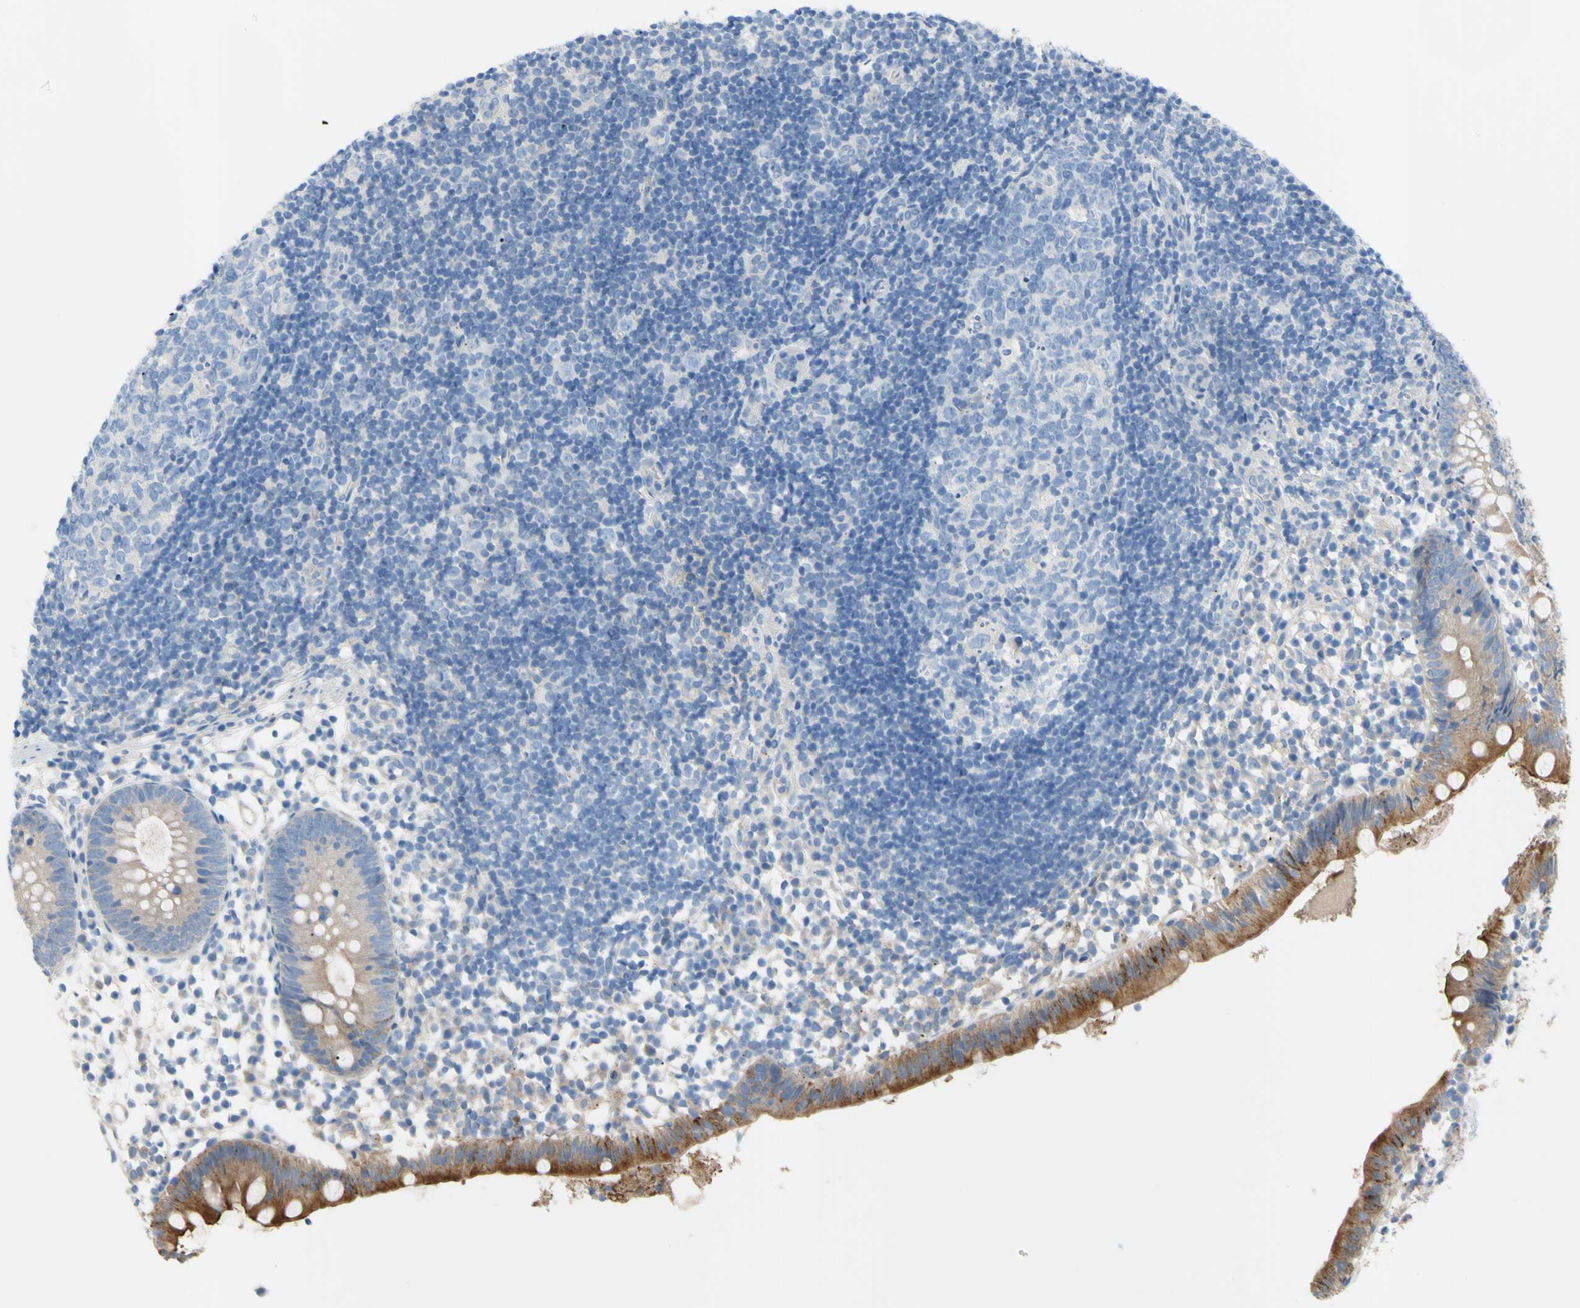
{"staining": {"intensity": "moderate", "quantity": ">75%", "location": "cytoplasmic/membranous"}, "tissue": "appendix", "cell_type": "Glandular cells", "image_type": "normal", "snomed": [{"axis": "morphology", "description": "Normal tissue, NOS"}, {"axis": "topography", "description": "Appendix"}], "caption": "Benign appendix was stained to show a protein in brown. There is medium levels of moderate cytoplasmic/membranous positivity in approximately >75% of glandular cells. The protein of interest is shown in brown color, while the nuclei are stained blue.", "gene": "TMEM59L", "patient": {"sex": "female", "age": 20}}